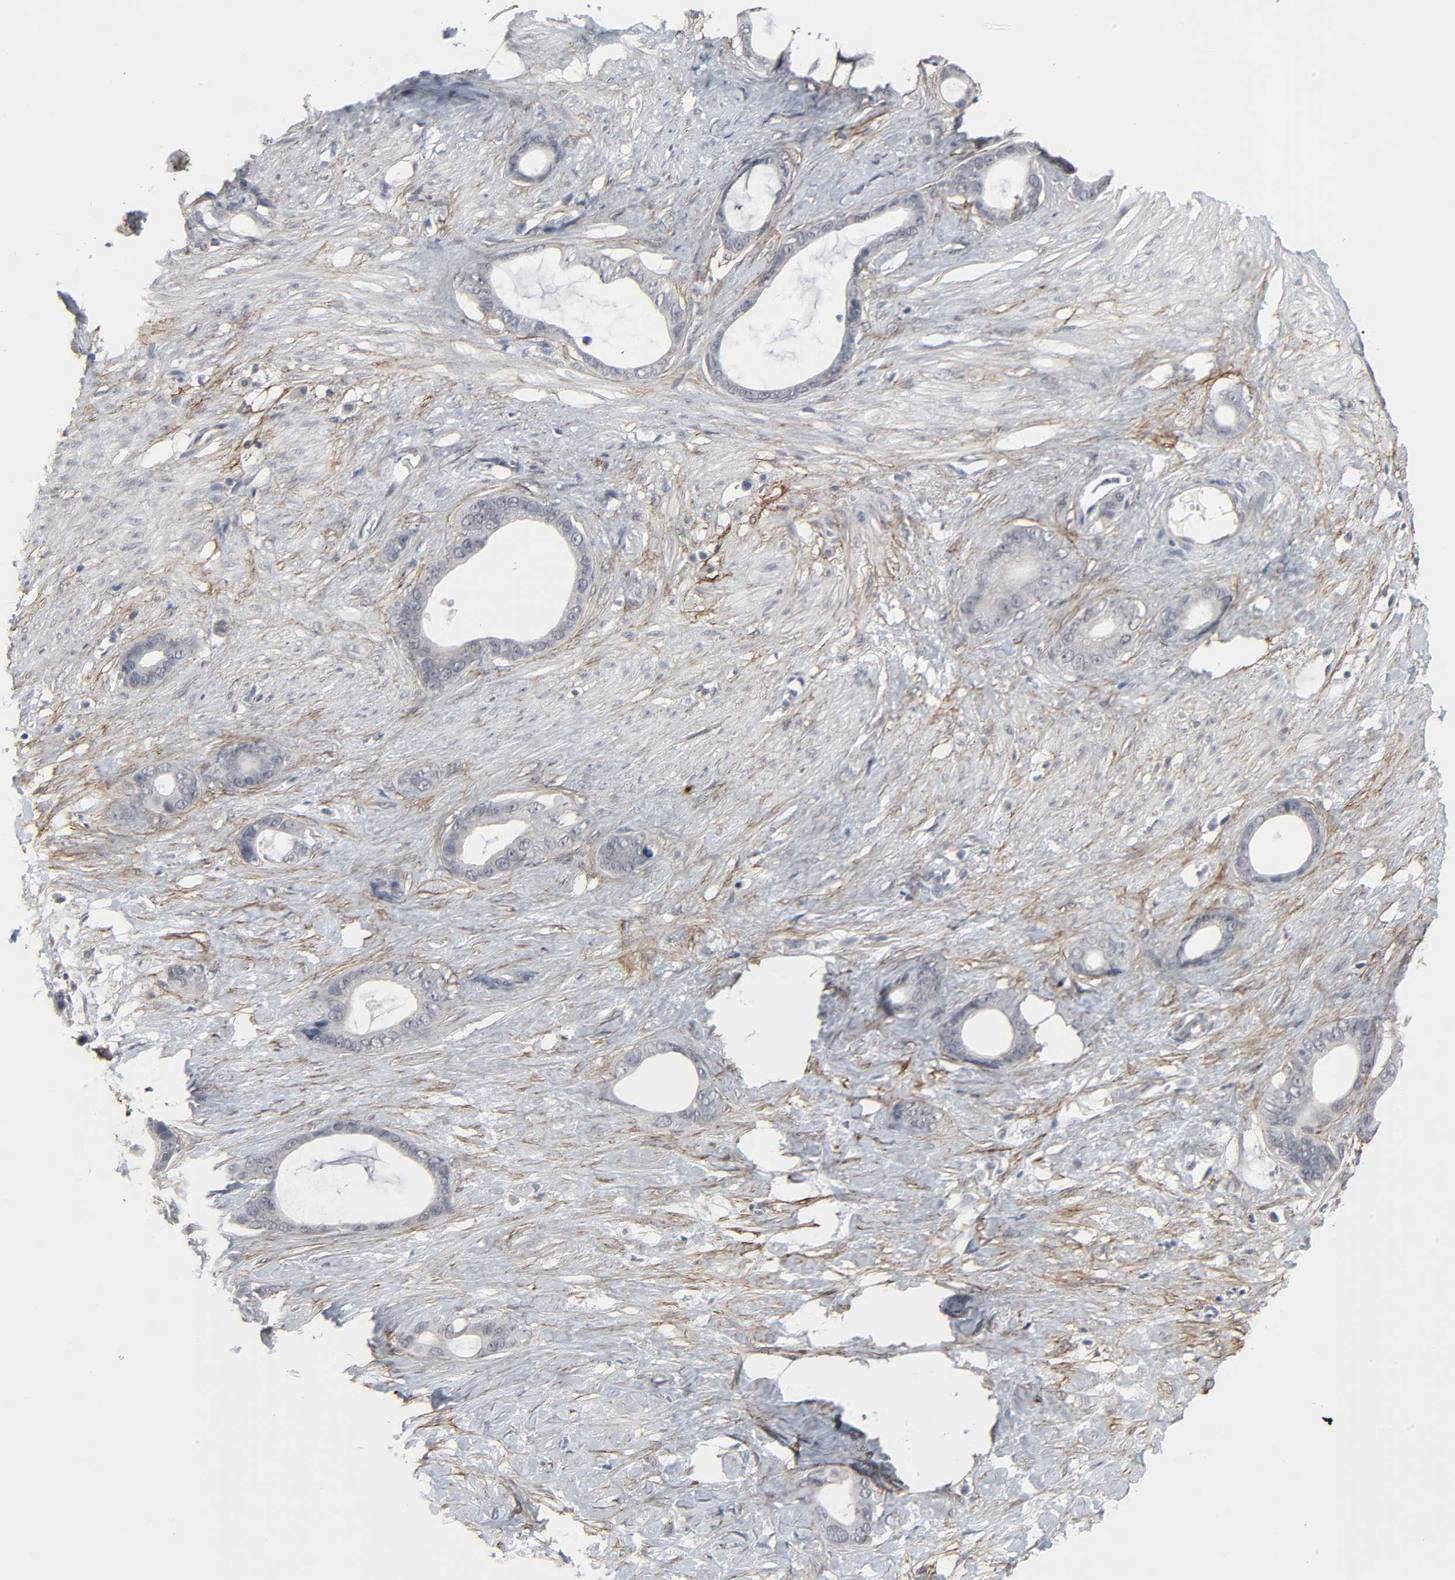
{"staining": {"intensity": "negative", "quantity": "none", "location": "none"}, "tissue": "stomach cancer", "cell_type": "Tumor cells", "image_type": "cancer", "snomed": [{"axis": "morphology", "description": "Adenocarcinoma, NOS"}, {"axis": "topography", "description": "Stomach"}], "caption": "The immunohistochemistry (IHC) micrograph has no significant expression in tumor cells of stomach adenocarcinoma tissue. (DAB IHC with hematoxylin counter stain).", "gene": "ZNF222", "patient": {"sex": "female", "age": 75}}